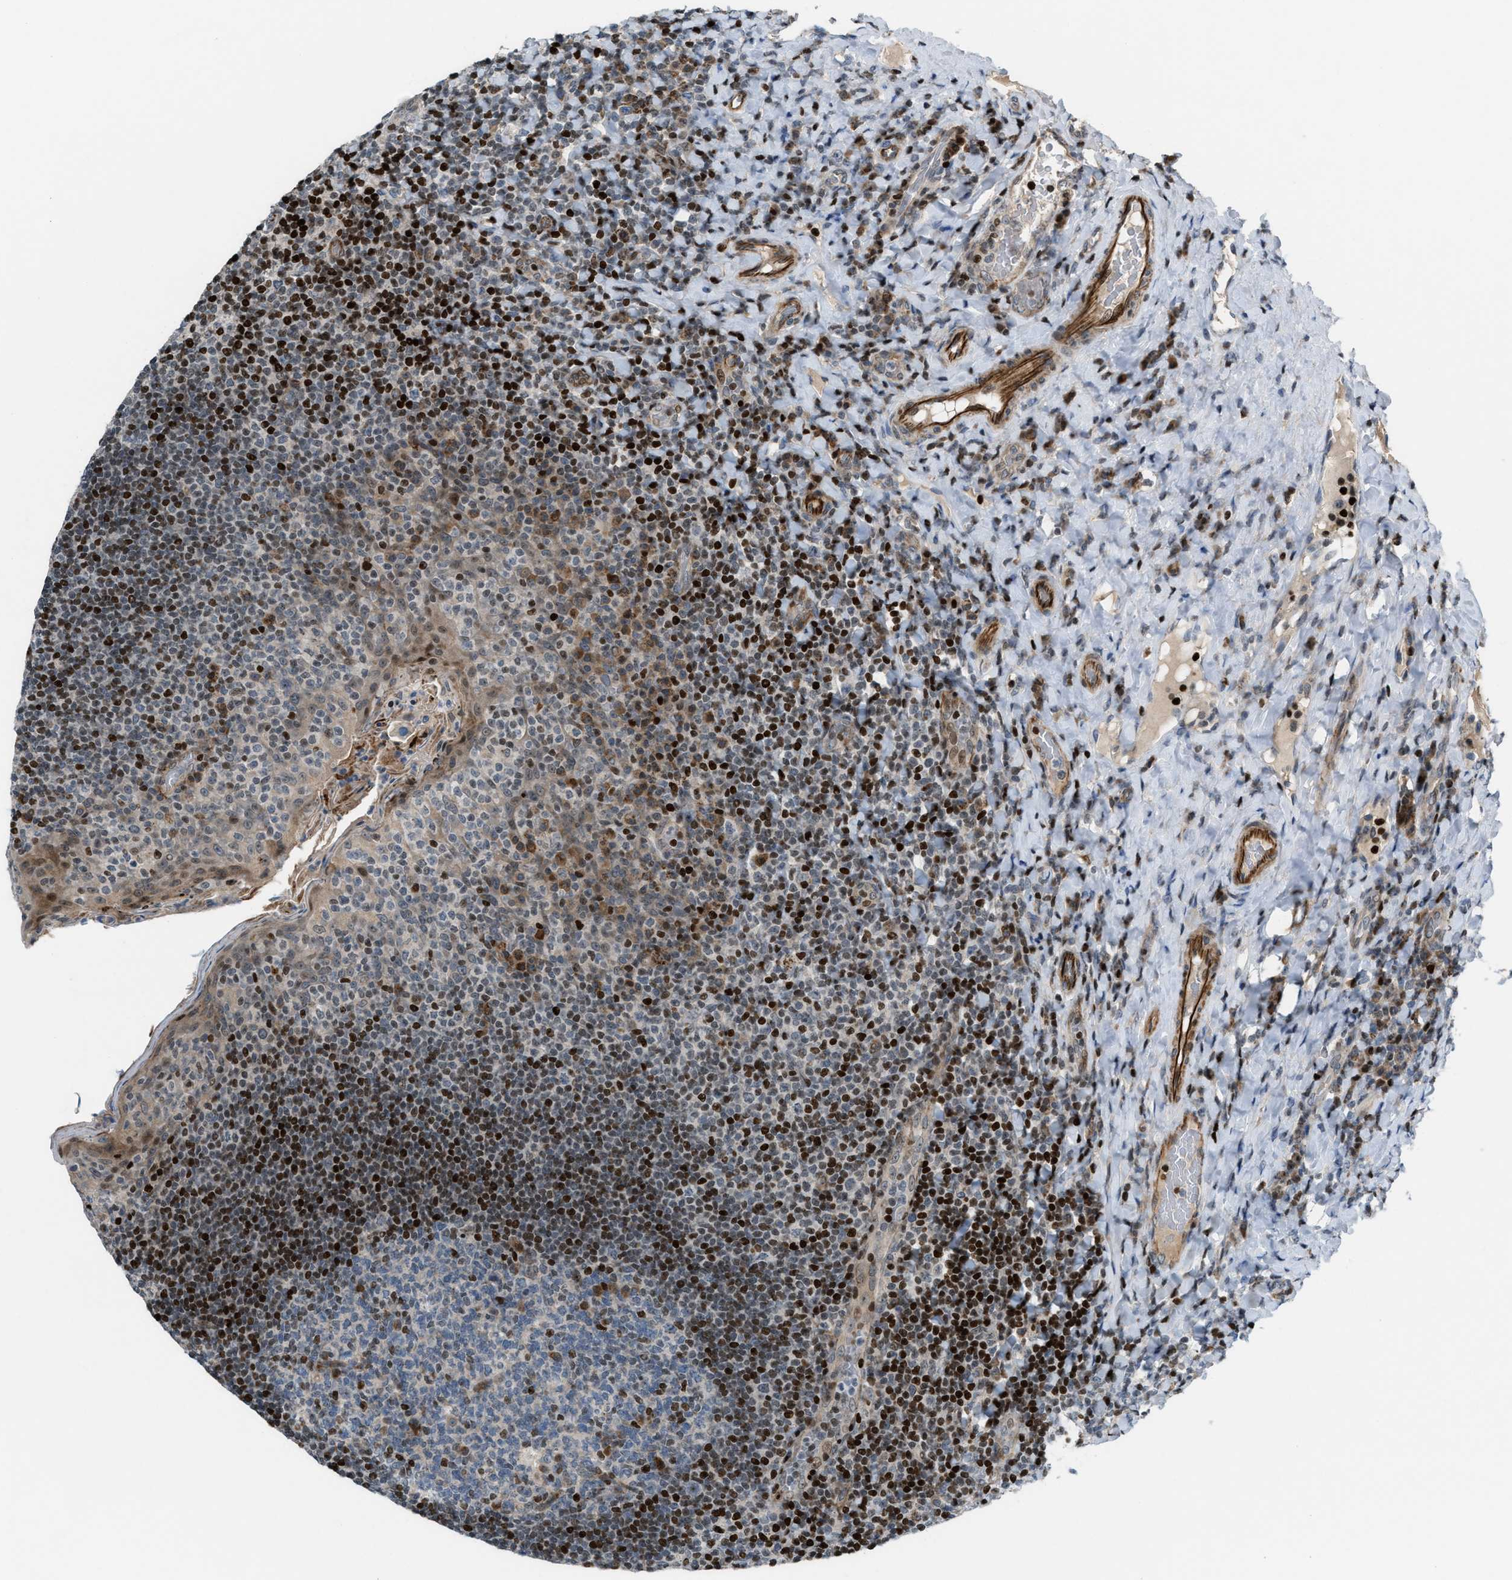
{"staining": {"intensity": "moderate", "quantity": "<25%", "location": "nuclear"}, "tissue": "tonsil", "cell_type": "Germinal center cells", "image_type": "normal", "snomed": [{"axis": "morphology", "description": "Normal tissue, NOS"}, {"axis": "topography", "description": "Tonsil"}], "caption": "IHC histopathology image of unremarkable tonsil: human tonsil stained using immunohistochemistry displays low levels of moderate protein expression localized specifically in the nuclear of germinal center cells, appearing as a nuclear brown color.", "gene": "ZNF276", "patient": {"sex": "male", "age": 17}}